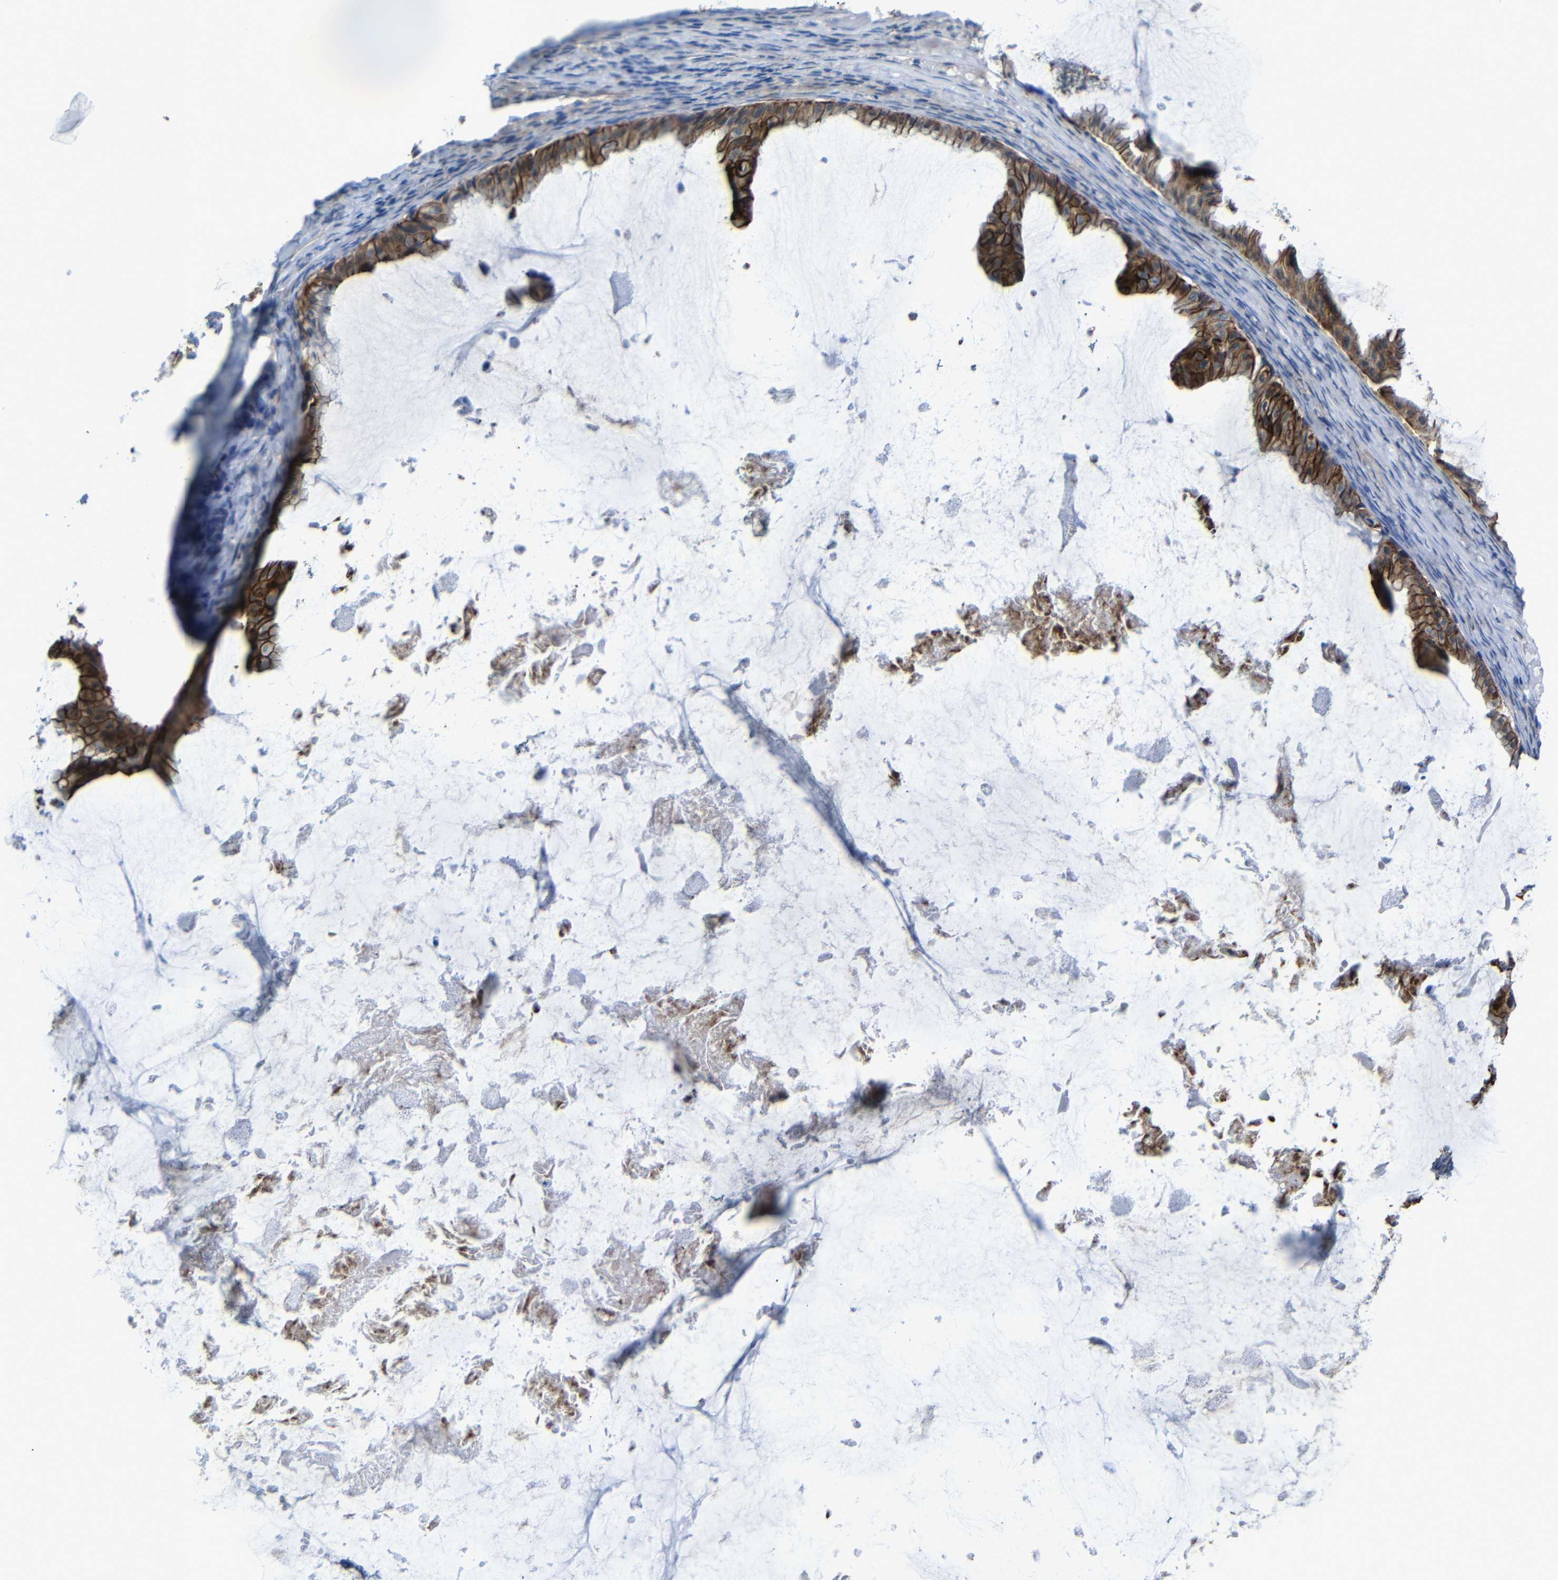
{"staining": {"intensity": "strong", "quantity": ">75%", "location": "cytoplasmic/membranous"}, "tissue": "ovarian cancer", "cell_type": "Tumor cells", "image_type": "cancer", "snomed": [{"axis": "morphology", "description": "Cystadenocarcinoma, mucinous, NOS"}, {"axis": "topography", "description": "Ovary"}], "caption": "Ovarian cancer stained with DAB (3,3'-diaminobenzidine) immunohistochemistry (IHC) shows high levels of strong cytoplasmic/membranous positivity in approximately >75% of tumor cells.", "gene": "ZNF90", "patient": {"sex": "female", "age": 61}}